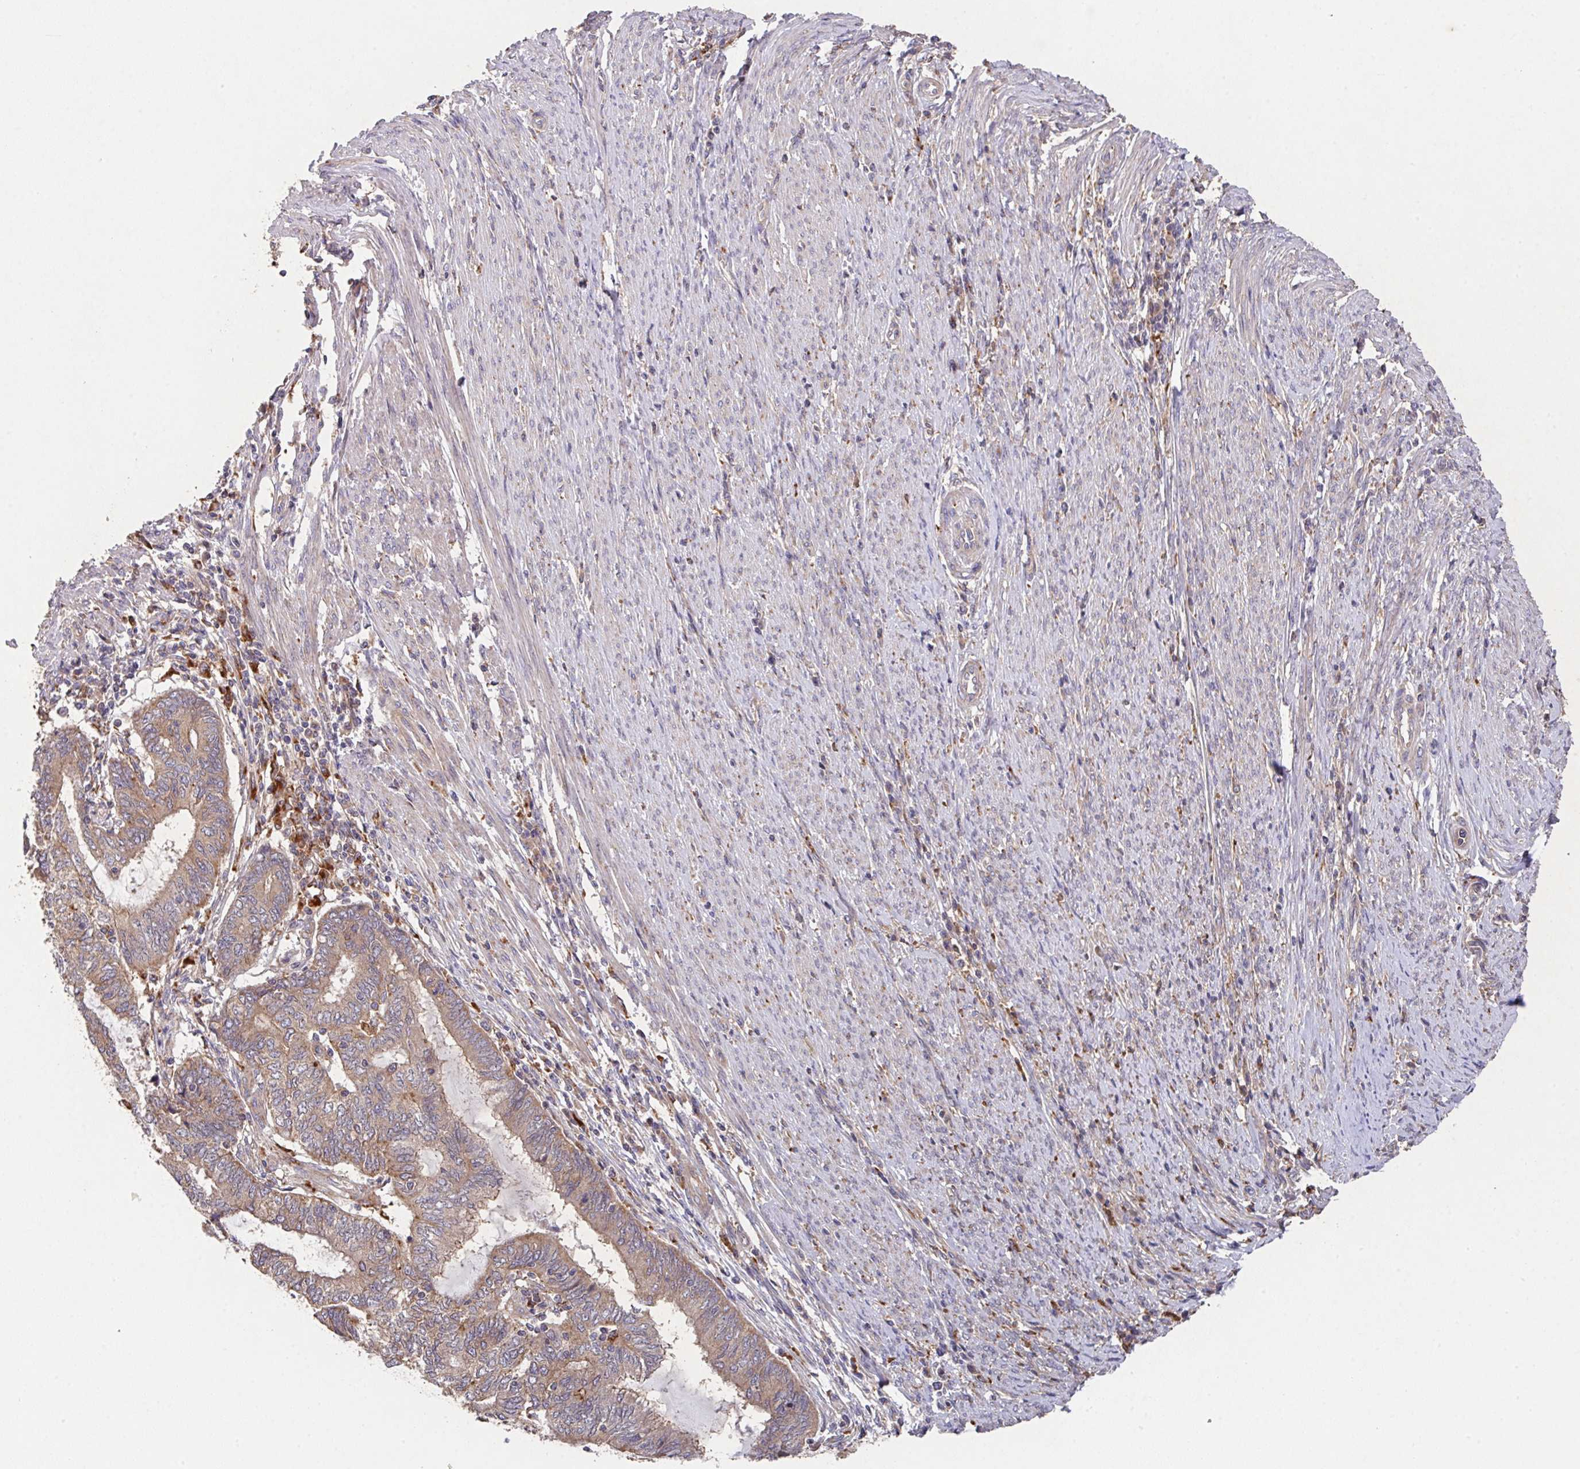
{"staining": {"intensity": "weak", "quantity": ">75%", "location": "cytoplasmic/membranous"}, "tissue": "endometrial cancer", "cell_type": "Tumor cells", "image_type": "cancer", "snomed": [{"axis": "morphology", "description": "Adenocarcinoma, NOS"}, {"axis": "topography", "description": "Uterus"}, {"axis": "topography", "description": "Endometrium"}], "caption": "An immunohistochemistry (IHC) image of neoplastic tissue is shown. Protein staining in brown highlights weak cytoplasmic/membranous positivity in adenocarcinoma (endometrial) within tumor cells. Nuclei are stained in blue.", "gene": "TRIM14", "patient": {"sex": "female", "age": 70}}